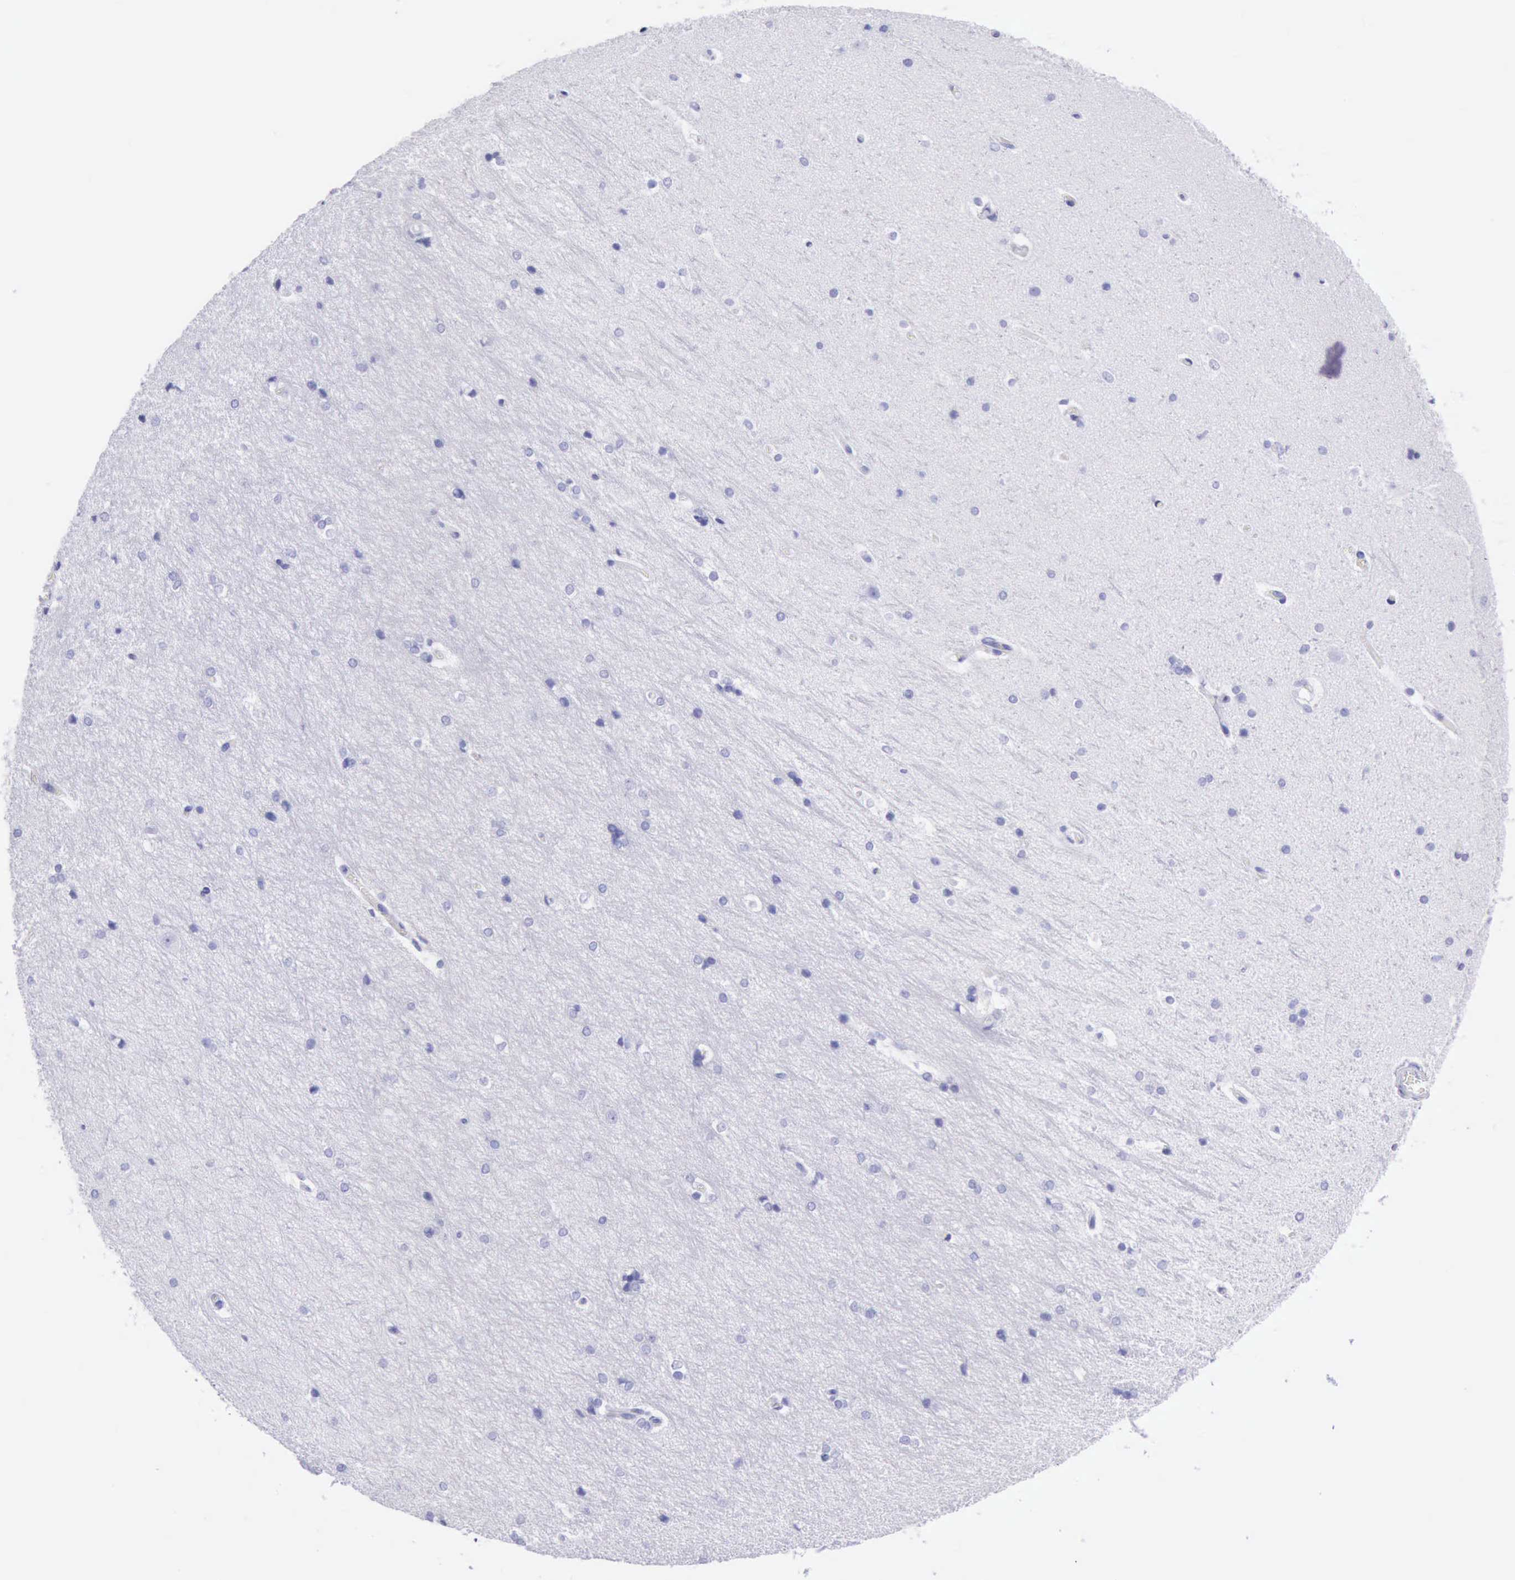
{"staining": {"intensity": "negative", "quantity": "none", "location": "none"}, "tissue": "hippocampus", "cell_type": "Glial cells", "image_type": "normal", "snomed": [{"axis": "morphology", "description": "Normal tissue, NOS"}, {"axis": "topography", "description": "Hippocampus"}], "caption": "The histopathology image reveals no significant expression in glial cells of hippocampus.", "gene": "MCM2", "patient": {"sex": "female", "age": 19}}